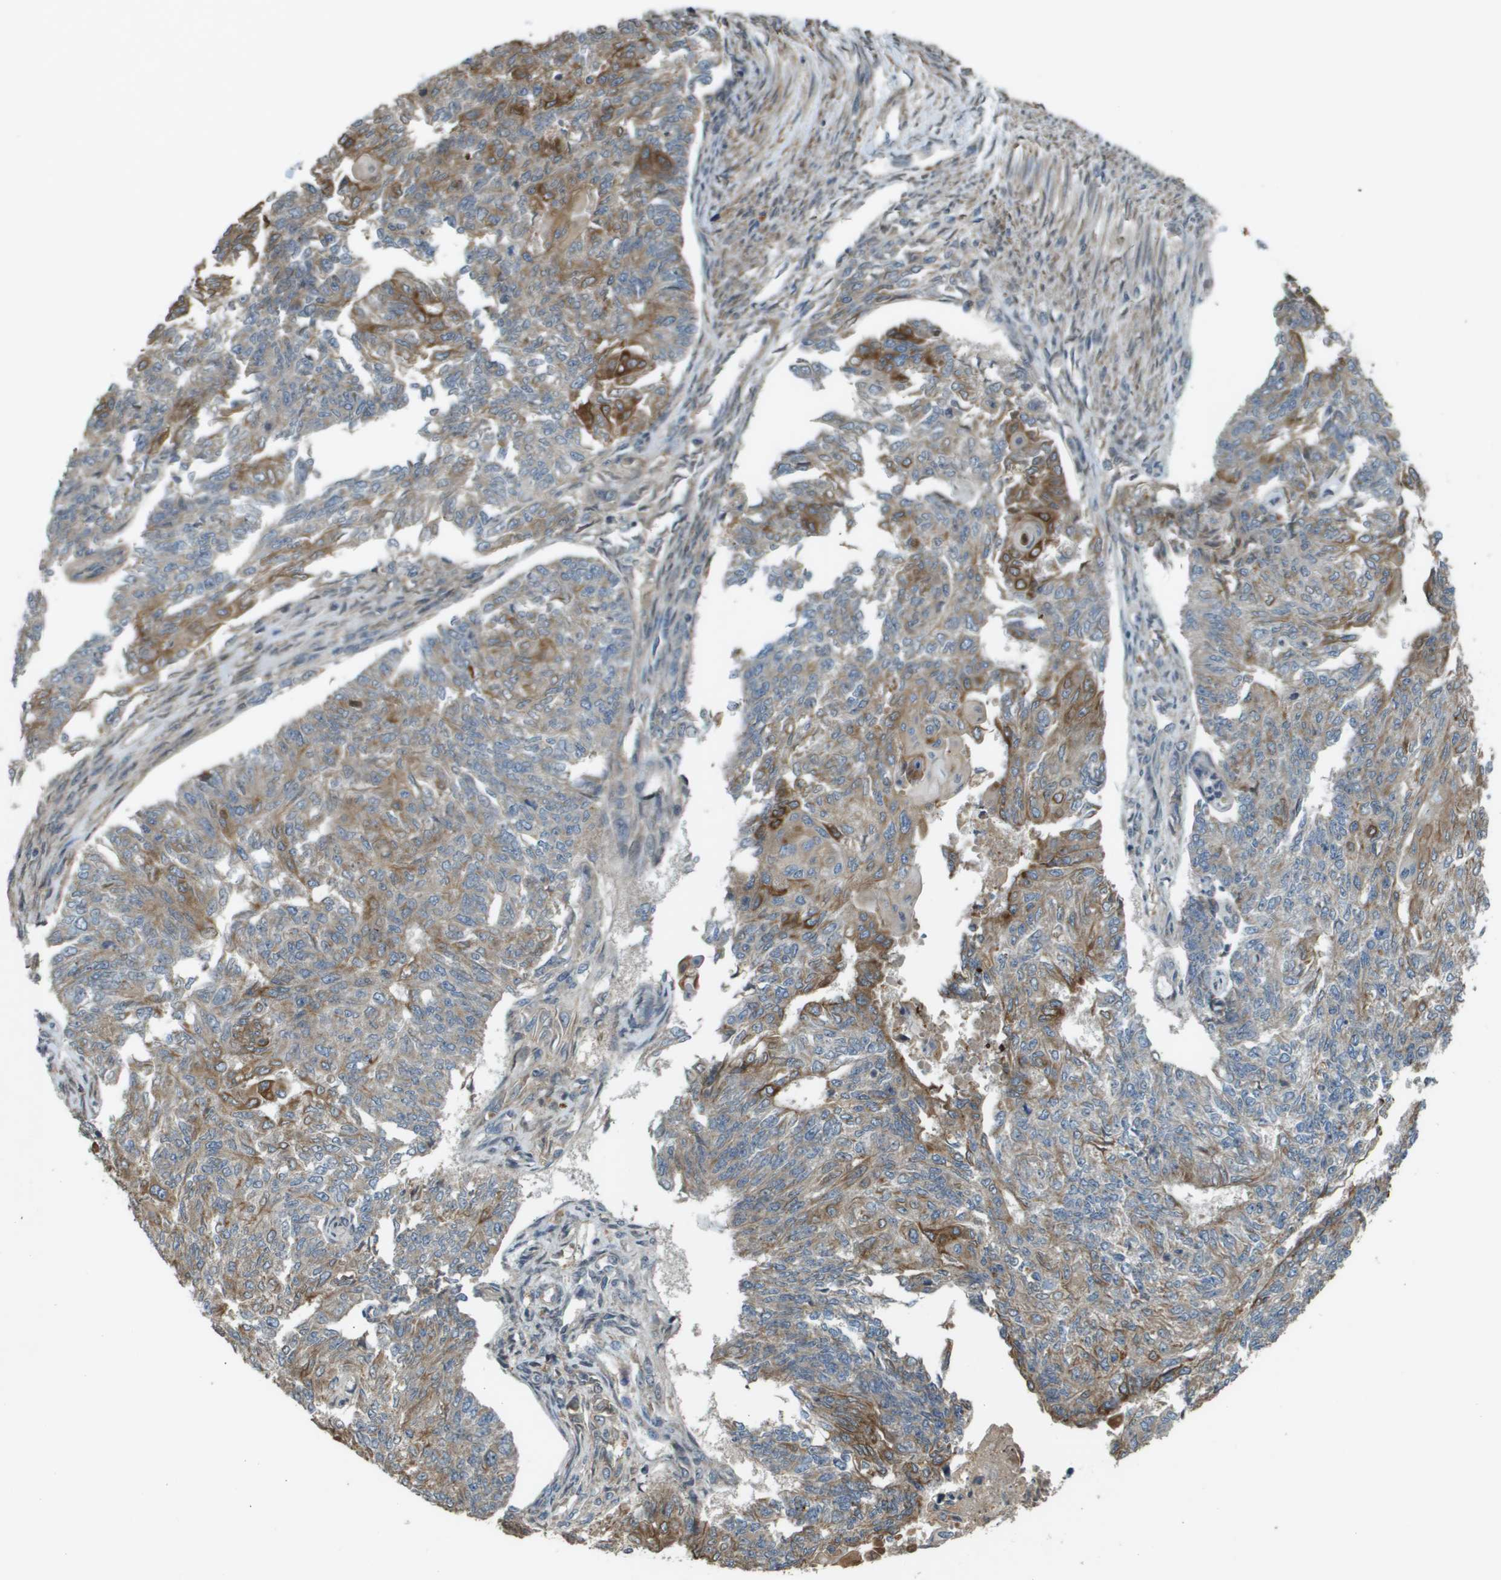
{"staining": {"intensity": "moderate", "quantity": "25%-75%", "location": "cytoplasmic/membranous"}, "tissue": "endometrial cancer", "cell_type": "Tumor cells", "image_type": "cancer", "snomed": [{"axis": "morphology", "description": "Adenocarcinoma, NOS"}, {"axis": "topography", "description": "Endometrium"}], "caption": "The histopathology image reveals a brown stain indicating the presence of a protein in the cytoplasmic/membranous of tumor cells in endometrial adenocarcinoma.", "gene": "CDKN2C", "patient": {"sex": "female", "age": 32}}